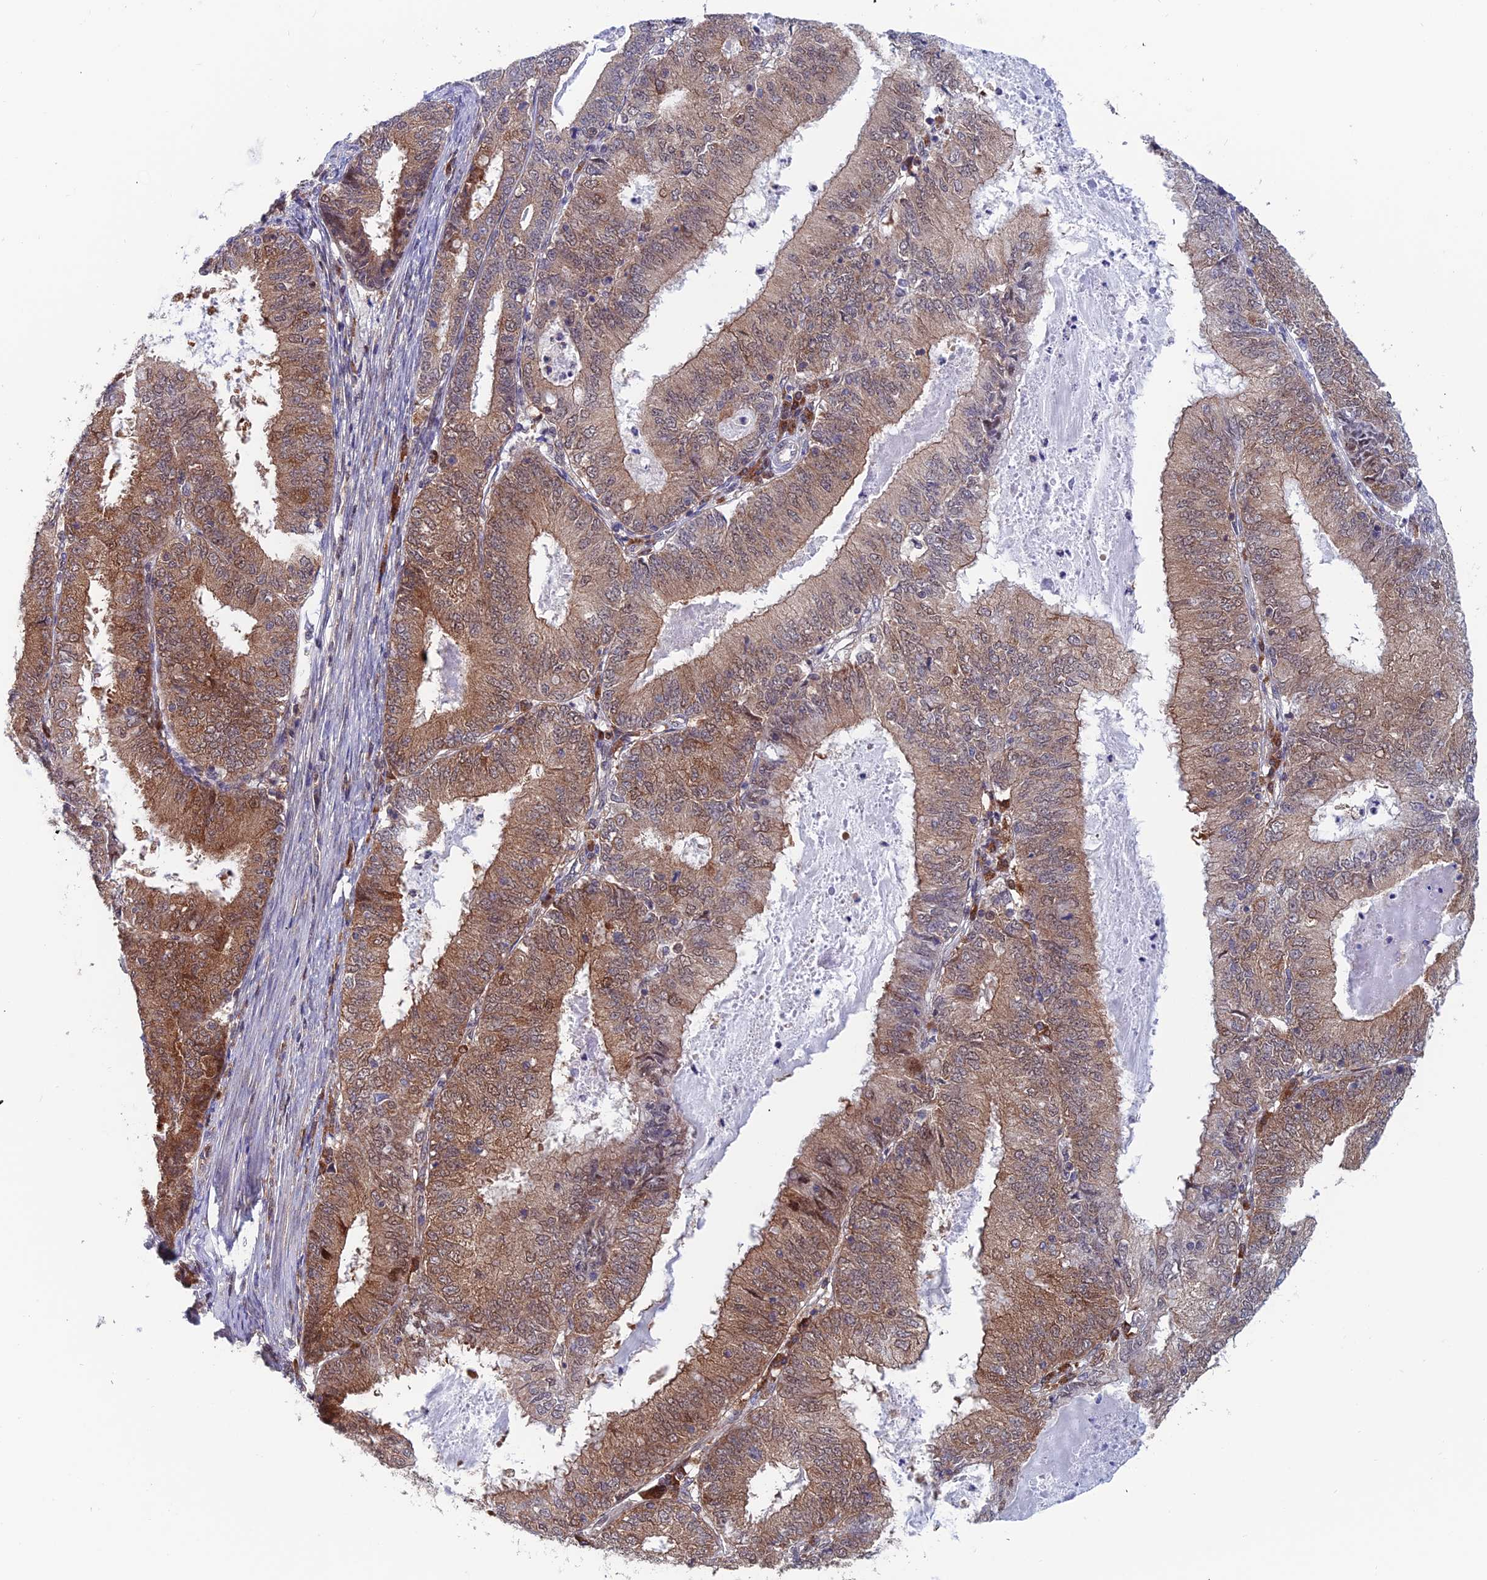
{"staining": {"intensity": "moderate", "quantity": ">75%", "location": "cytoplasmic/membranous,nuclear"}, "tissue": "endometrial cancer", "cell_type": "Tumor cells", "image_type": "cancer", "snomed": [{"axis": "morphology", "description": "Adenocarcinoma, NOS"}, {"axis": "topography", "description": "Endometrium"}], "caption": "Protein analysis of endometrial cancer tissue reveals moderate cytoplasmic/membranous and nuclear staining in about >75% of tumor cells.", "gene": "IGBP1", "patient": {"sex": "female", "age": 57}}